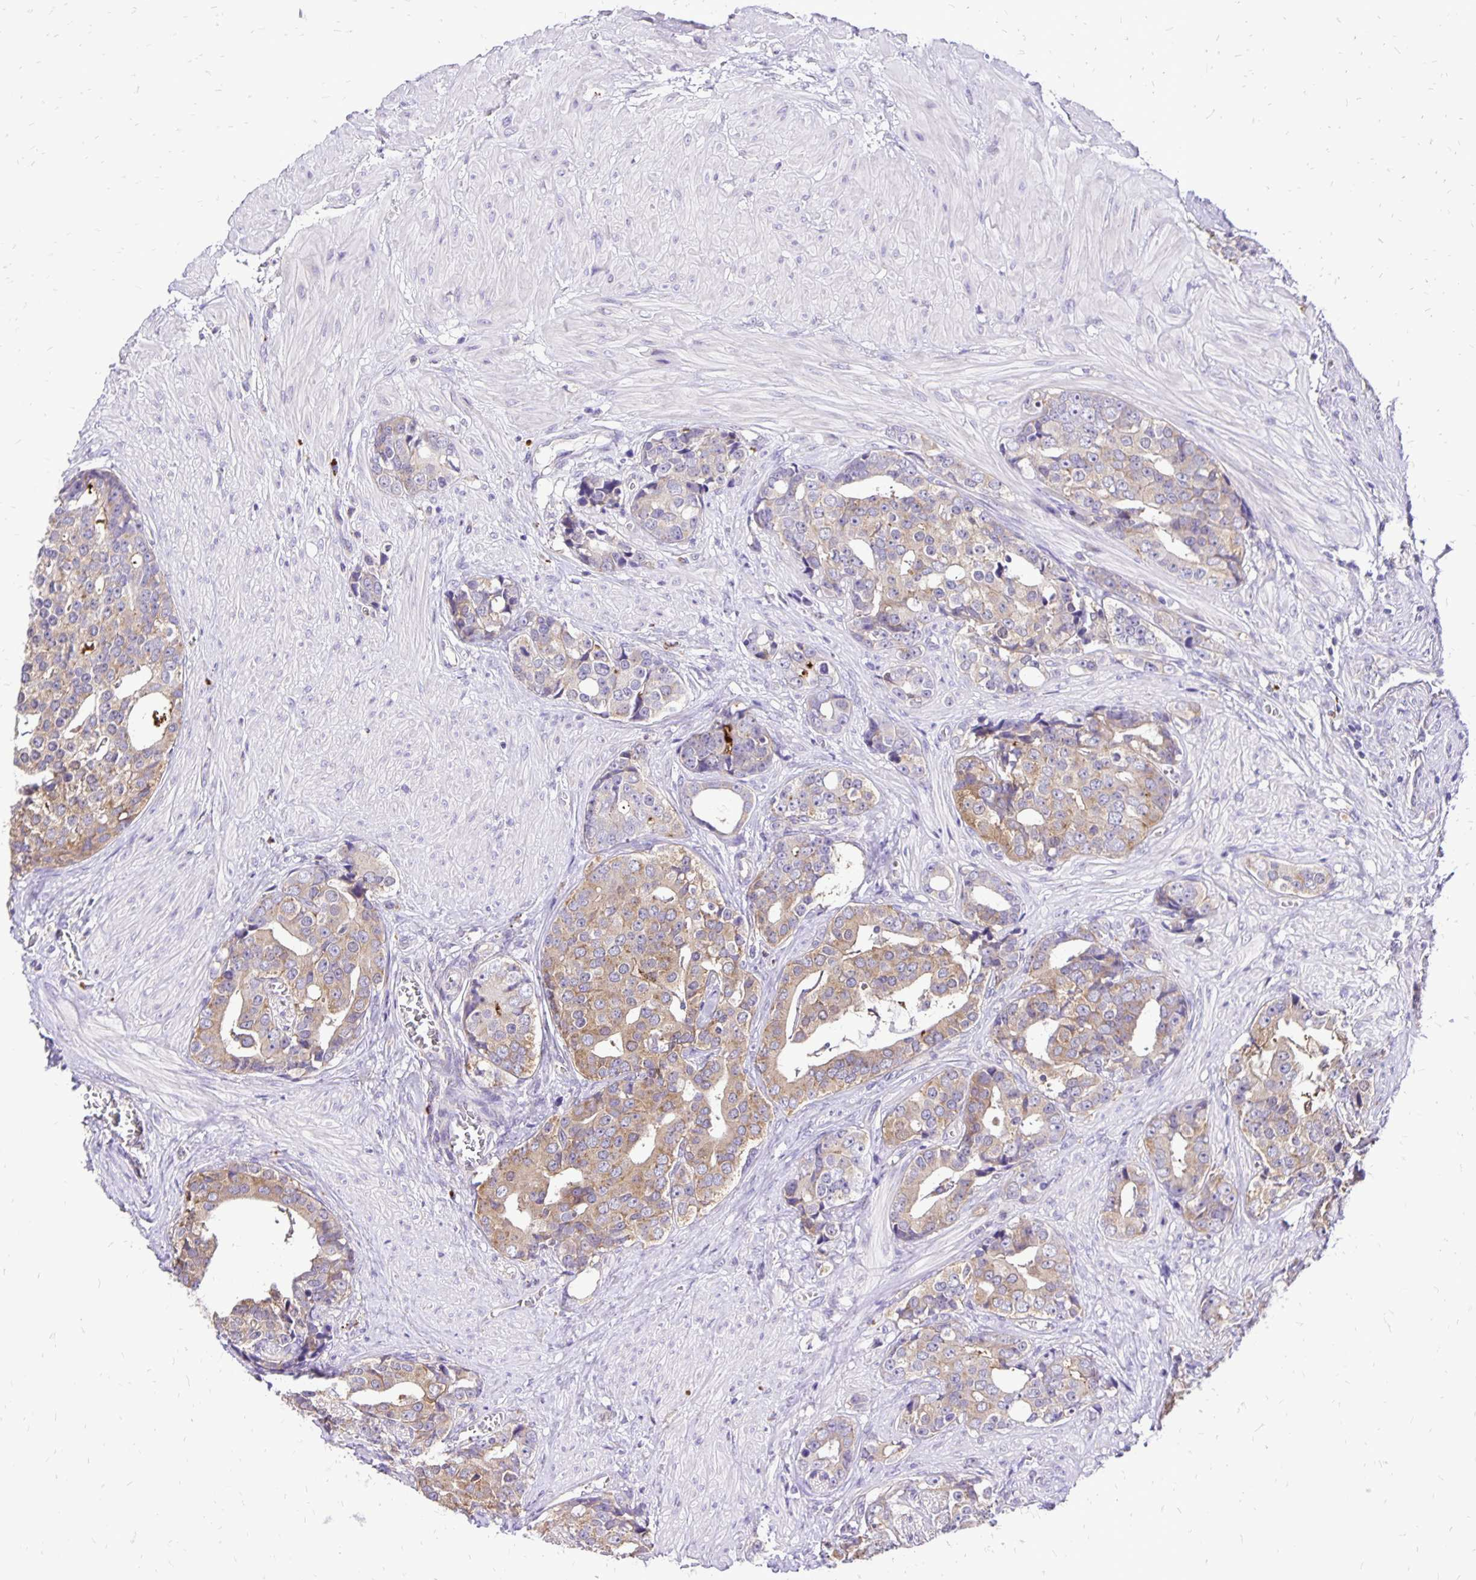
{"staining": {"intensity": "weak", "quantity": ">75%", "location": "cytoplasmic/membranous"}, "tissue": "prostate cancer", "cell_type": "Tumor cells", "image_type": "cancer", "snomed": [{"axis": "morphology", "description": "Adenocarcinoma, High grade"}, {"axis": "topography", "description": "Prostate"}], "caption": "High-power microscopy captured an IHC histopathology image of adenocarcinoma (high-grade) (prostate), revealing weak cytoplasmic/membranous staining in approximately >75% of tumor cells. The staining was performed using DAB to visualize the protein expression in brown, while the nuclei were stained in blue with hematoxylin (Magnification: 20x).", "gene": "EIF5A", "patient": {"sex": "male", "age": 71}}